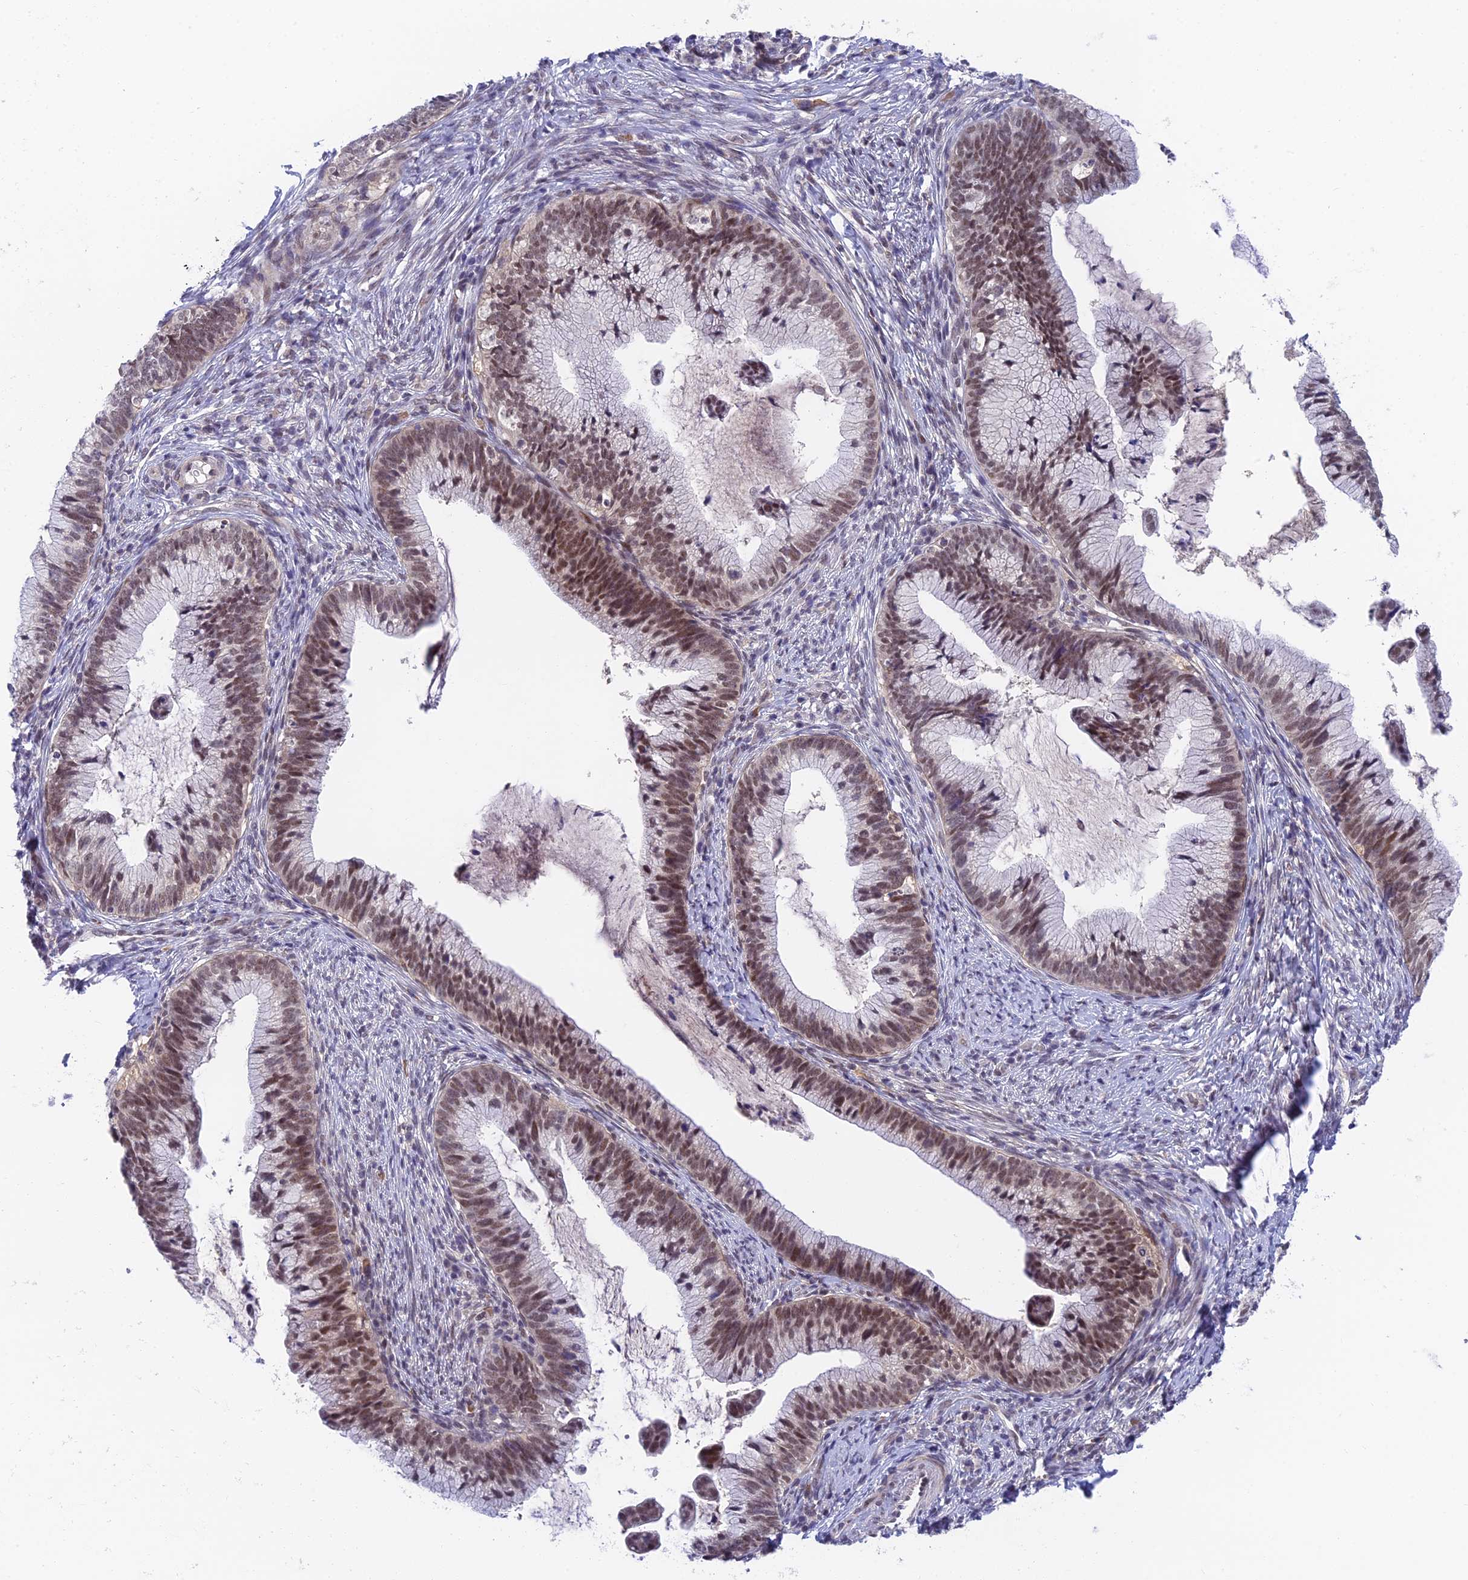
{"staining": {"intensity": "moderate", "quantity": "25%-75%", "location": "nuclear"}, "tissue": "cervical cancer", "cell_type": "Tumor cells", "image_type": "cancer", "snomed": [{"axis": "morphology", "description": "Adenocarcinoma, NOS"}, {"axis": "topography", "description": "Cervix"}], "caption": "Immunohistochemistry (IHC) of human cervical adenocarcinoma shows medium levels of moderate nuclear positivity in about 25%-75% of tumor cells.", "gene": "NSMCE1", "patient": {"sex": "female", "age": 36}}